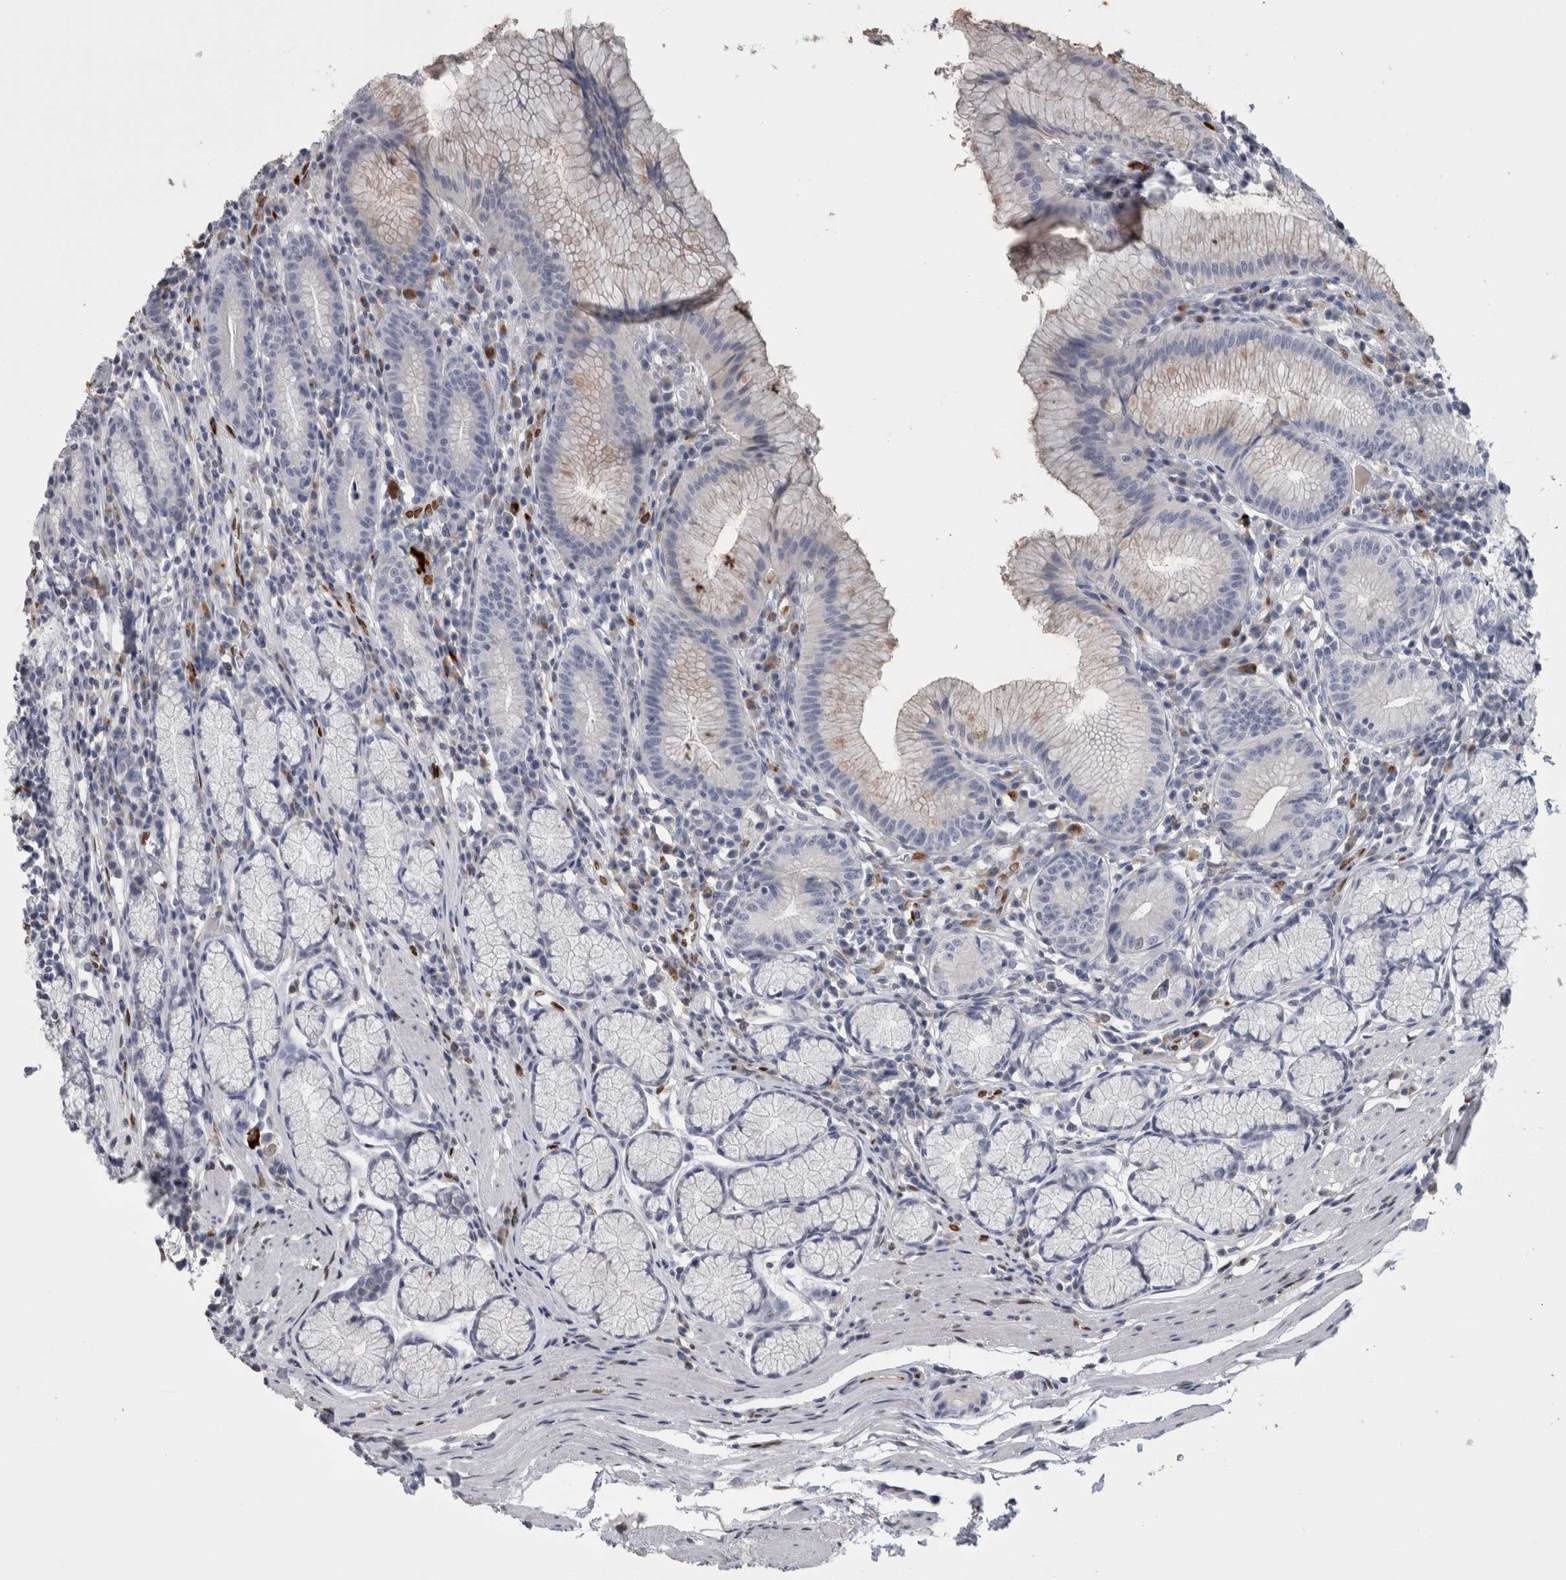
{"staining": {"intensity": "strong", "quantity": "<25%", "location": "nuclear"}, "tissue": "stomach", "cell_type": "Glandular cells", "image_type": "normal", "snomed": [{"axis": "morphology", "description": "Normal tissue, NOS"}, {"axis": "topography", "description": "Stomach"}], "caption": "Stomach stained for a protein (brown) displays strong nuclear positive expression in about <25% of glandular cells.", "gene": "IL33", "patient": {"sex": "male", "age": 55}}